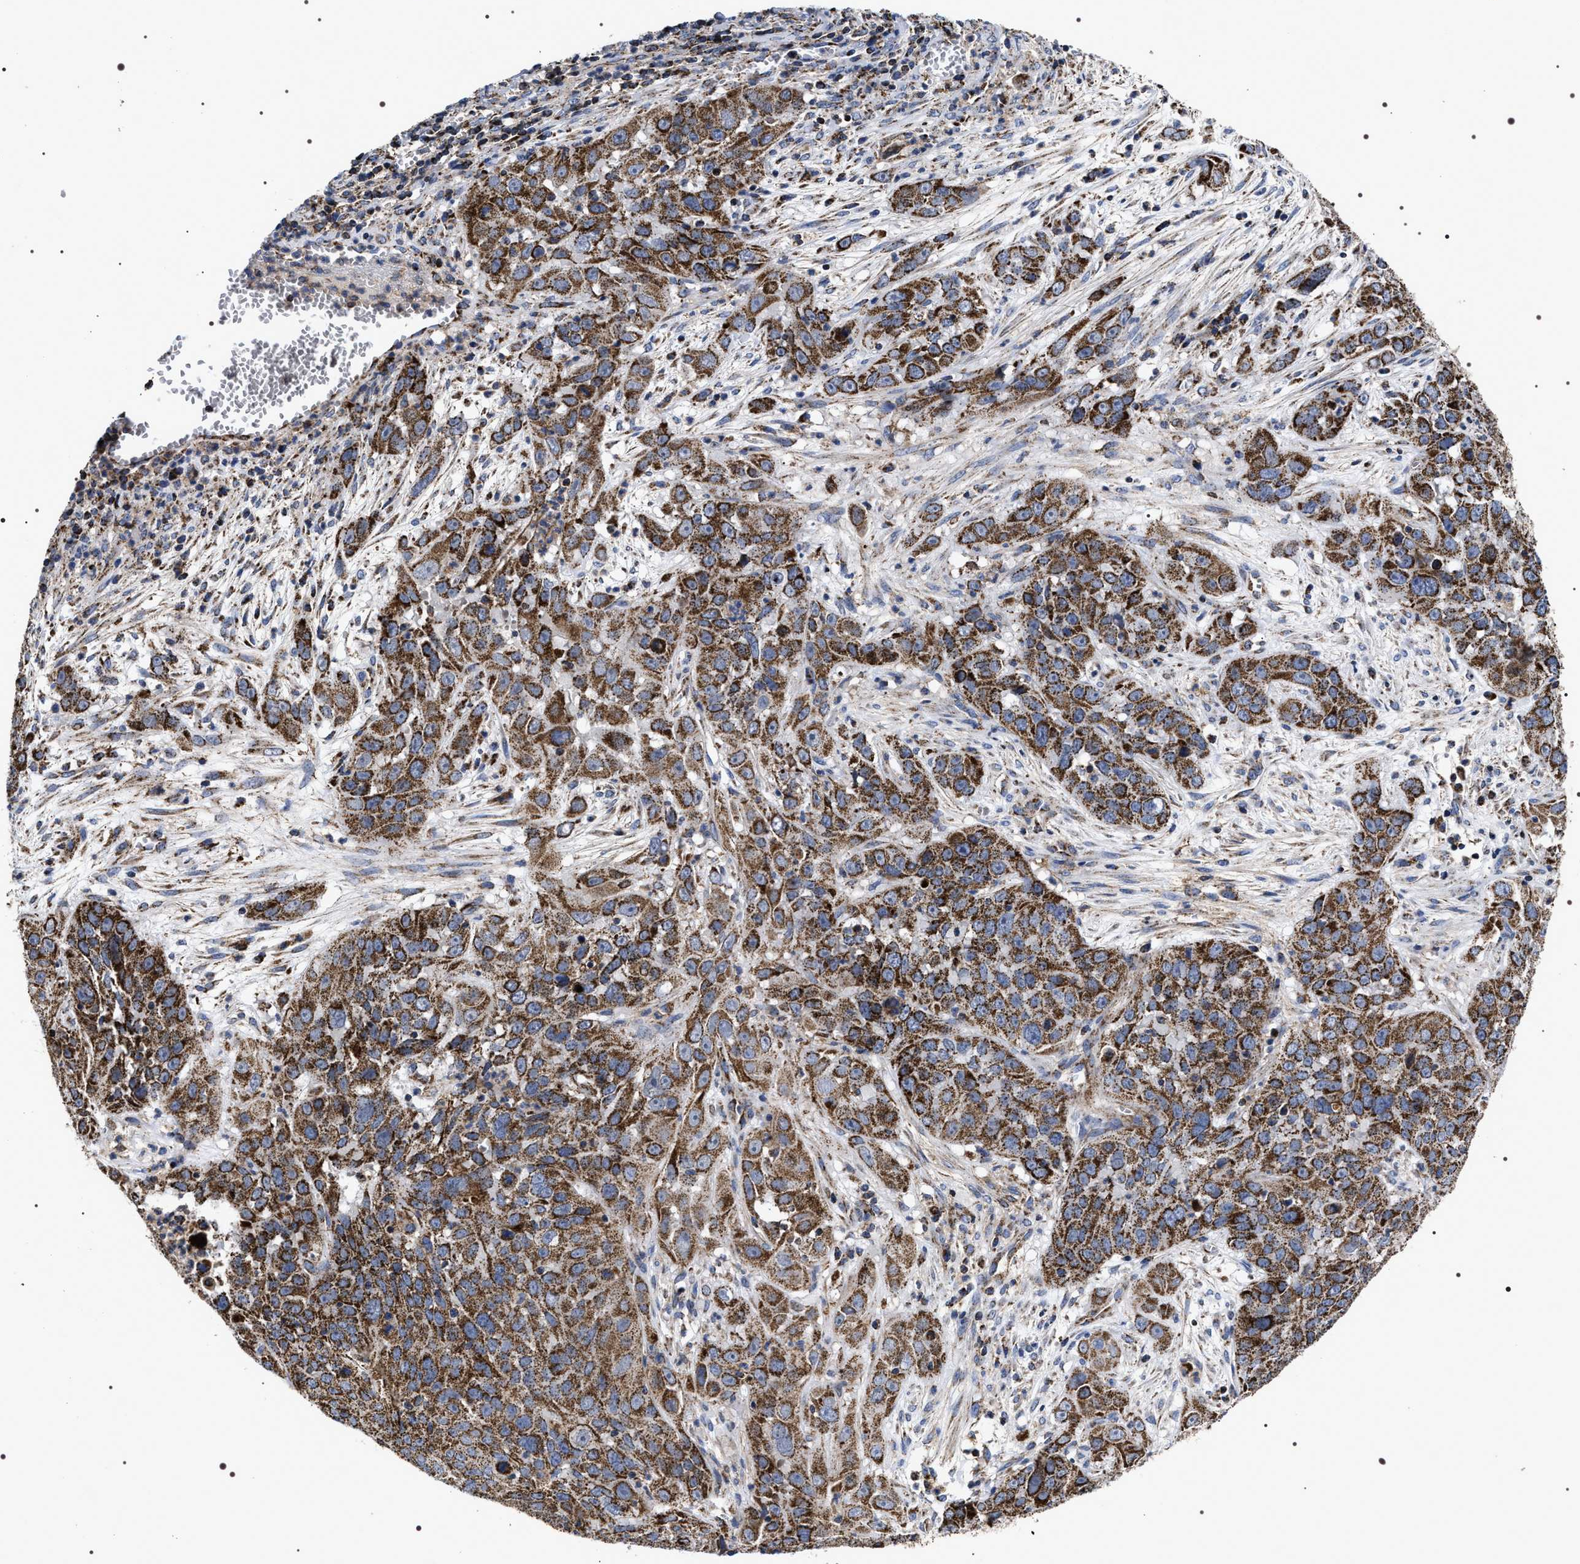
{"staining": {"intensity": "strong", "quantity": ">75%", "location": "cytoplasmic/membranous"}, "tissue": "cervical cancer", "cell_type": "Tumor cells", "image_type": "cancer", "snomed": [{"axis": "morphology", "description": "Squamous cell carcinoma, NOS"}, {"axis": "topography", "description": "Cervix"}], "caption": "Brown immunohistochemical staining in human cervical cancer shows strong cytoplasmic/membranous expression in about >75% of tumor cells.", "gene": "COG5", "patient": {"sex": "female", "age": 32}}